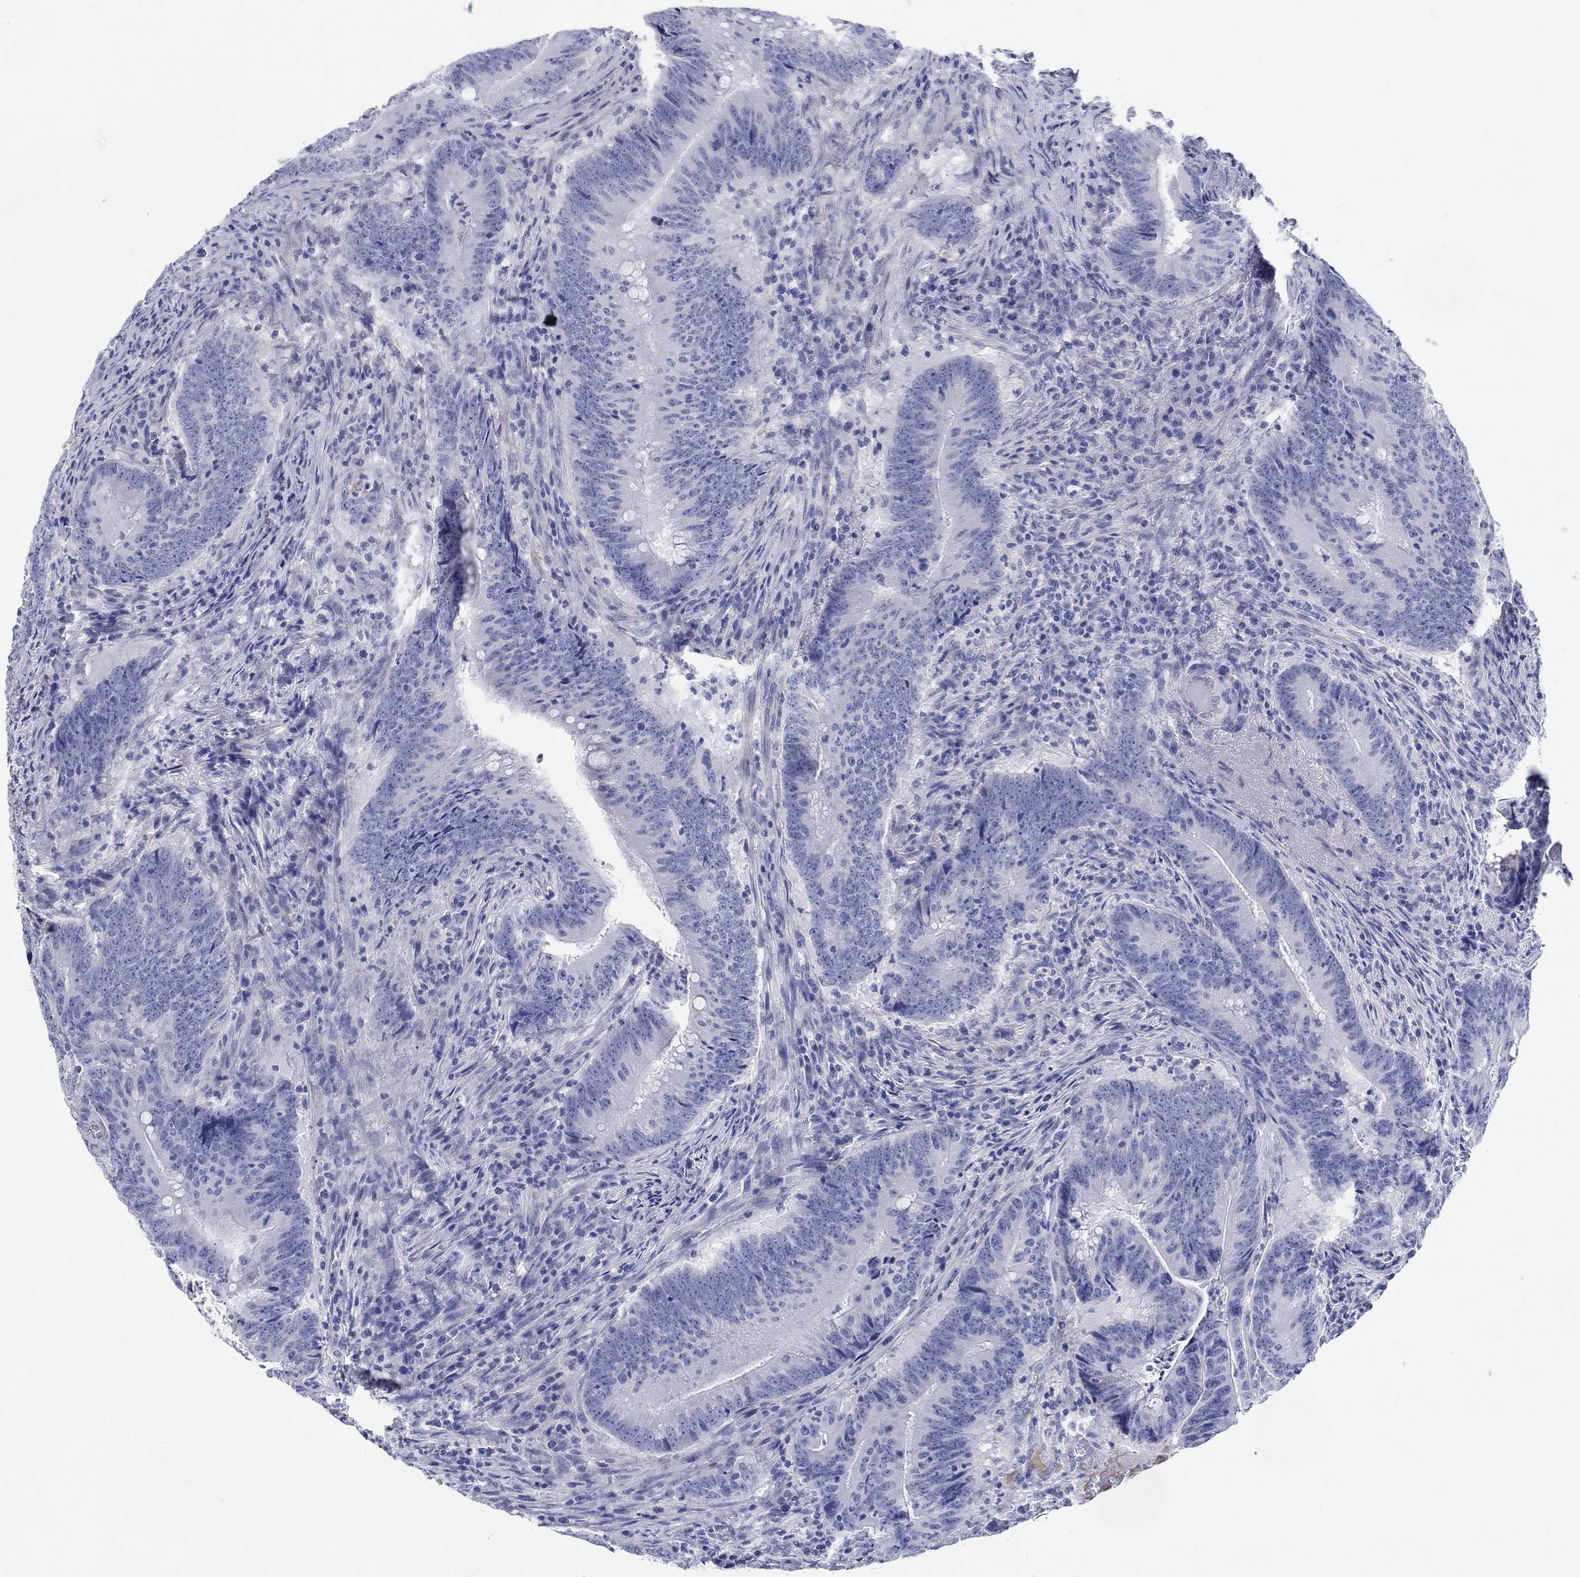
{"staining": {"intensity": "negative", "quantity": "none", "location": "none"}, "tissue": "colorectal cancer", "cell_type": "Tumor cells", "image_type": "cancer", "snomed": [{"axis": "morphology", "description": "Adenocarcinoma, NOS"}, {"axis": "topography", "description": "Colon"}], "caption": "Immunohistochemistry micrograph of neoplastic tissue: colorectal cancer stained with DAB (3,3'-diaminobenzidine) demonstrates no significant protein staining in tumor cells.", "gene": "CDY2B", "patient": {"sex": "female", "age": 87}}